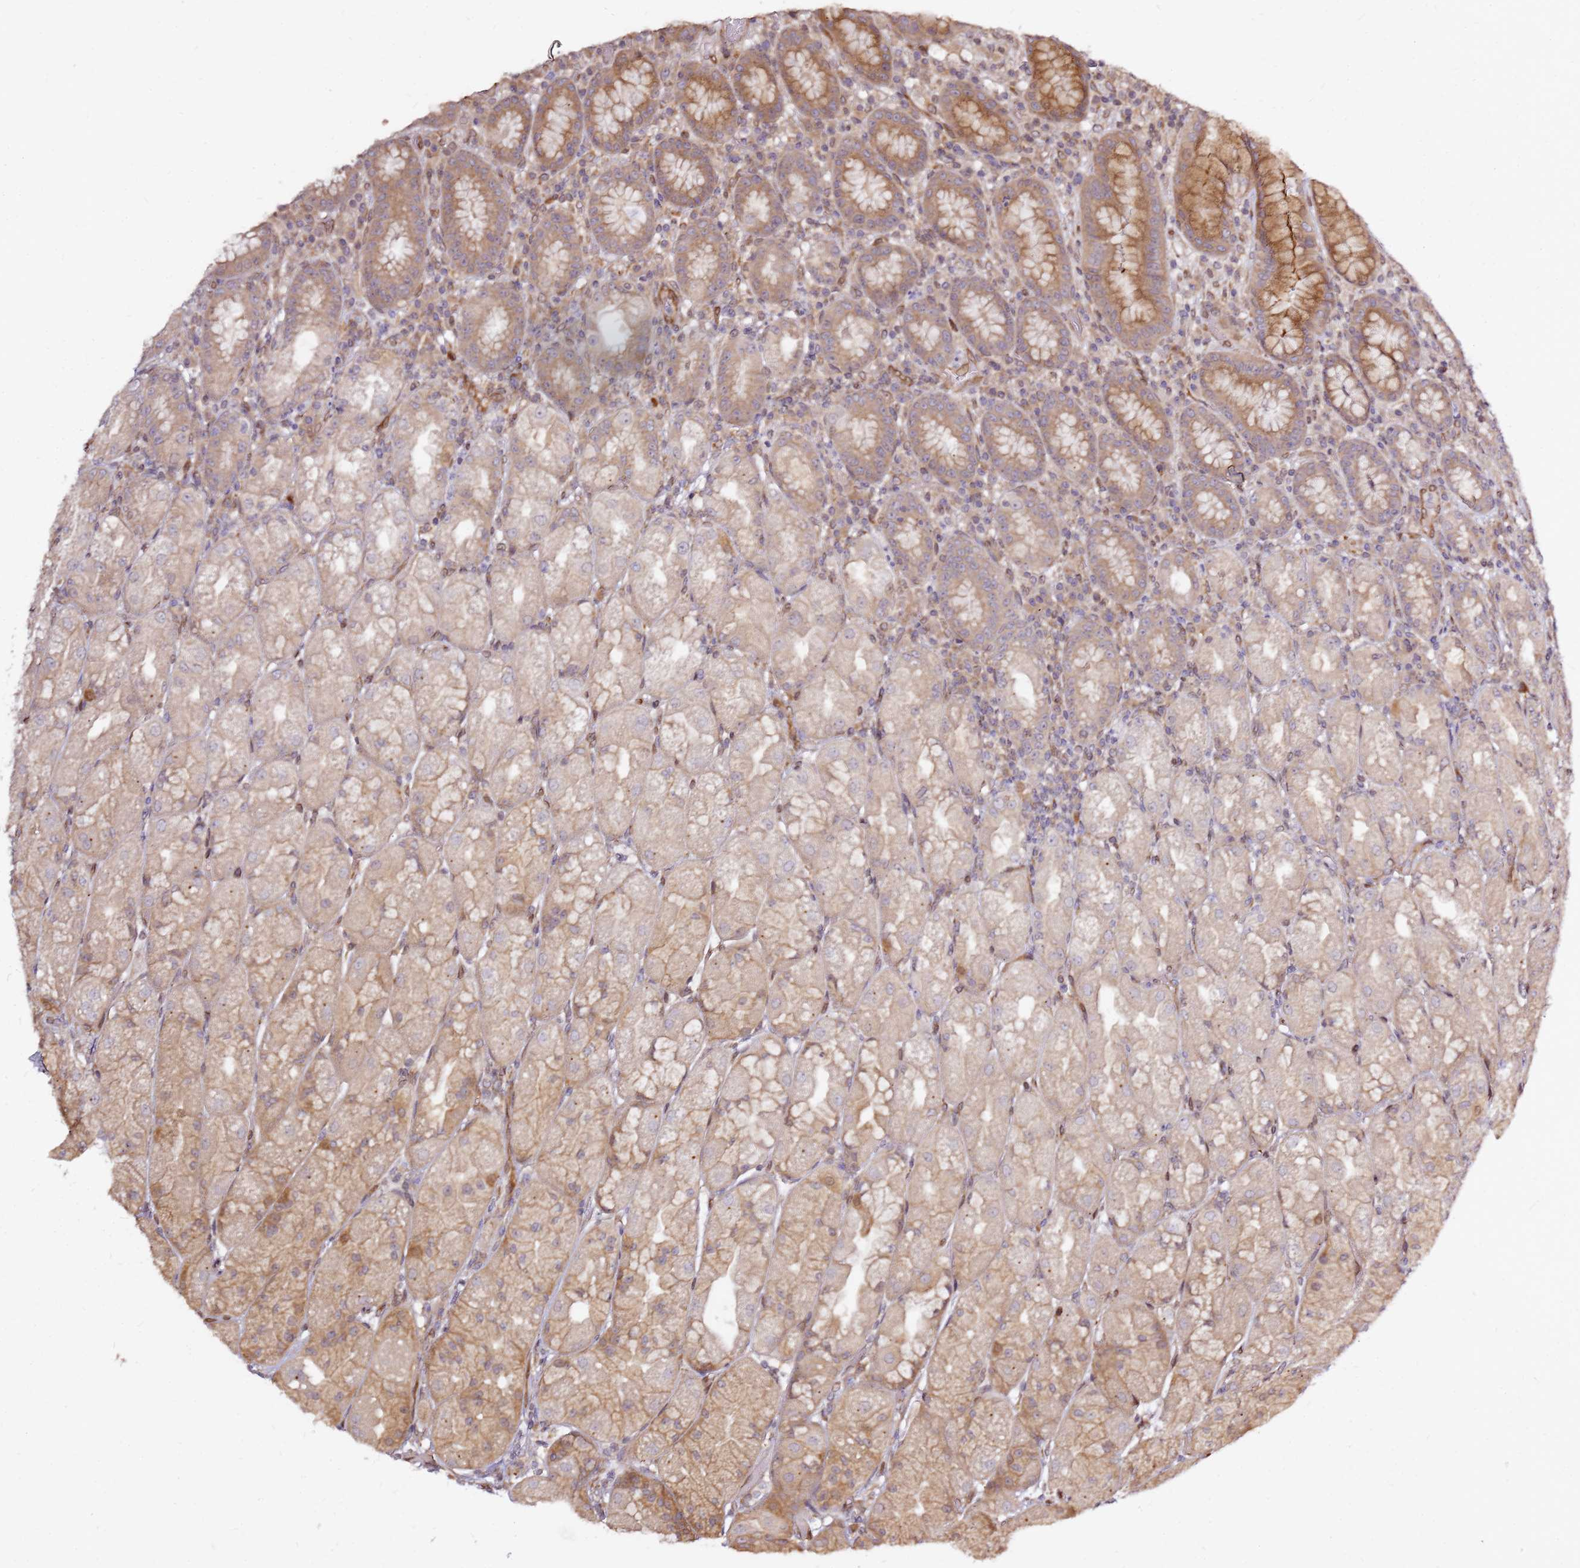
{"staining": {"intensity": "moderate", "quantity": "25%-75%", "location": "cytoplasmic/membranous,nuclear"}, "tissue": "stomach", "cell_type": "Glandular cells", "image_type": "normal", "snomed": [{"axis": "morphology", "description": "Normal tissue, NOS"}, {"axis": "topography", "description": "Stomach, upper"}], "caption": "A histopathology image of stomach stained for a protein displays moderate cytoplasmic/membranous,nuclear brown staining in glandular cells.", "gene": "NUDT14", "patient": {"sex": "male", "age": 52}}